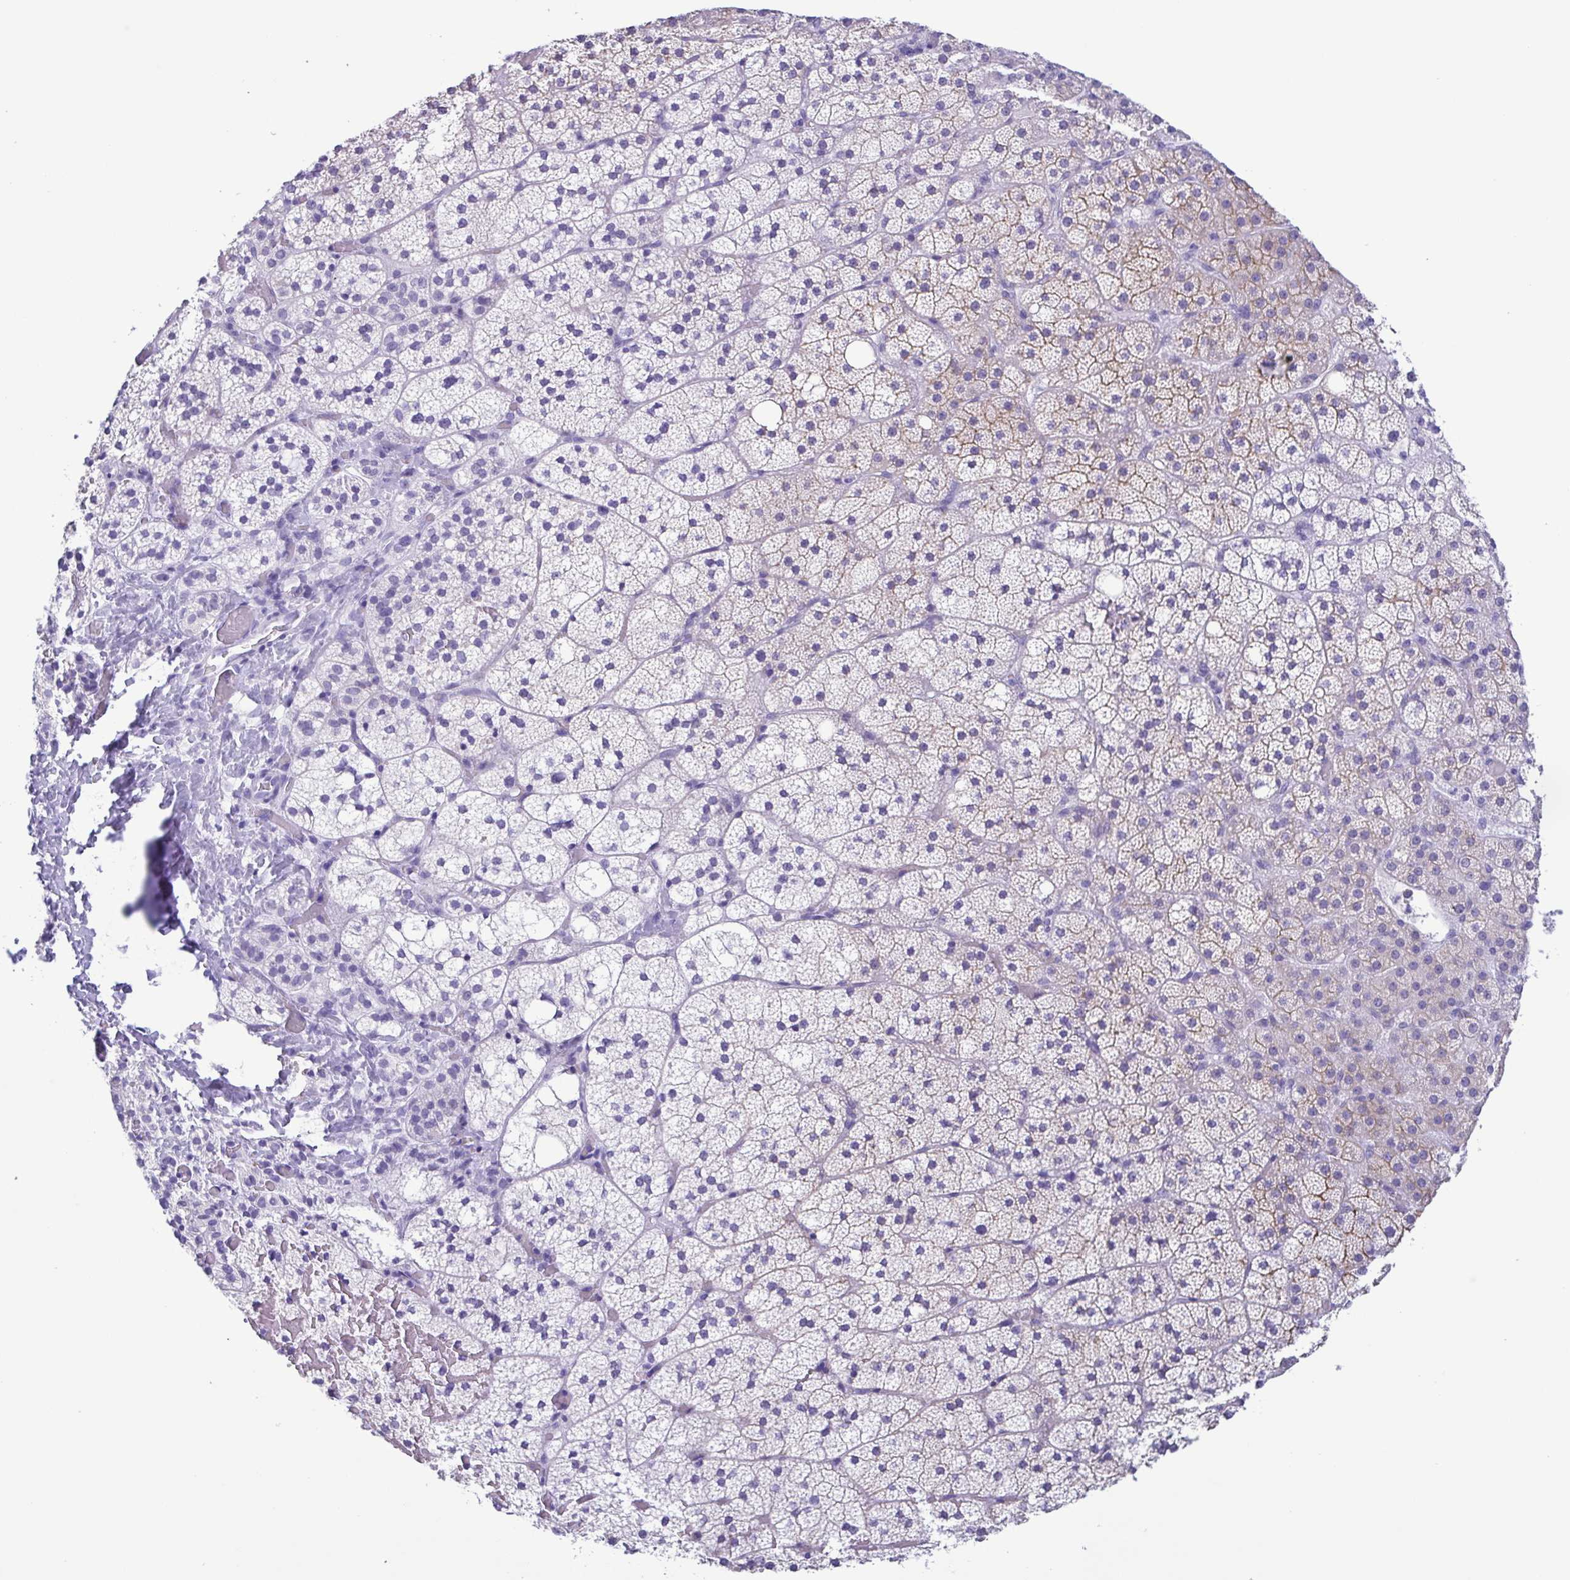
{"staining": {"intensity": "moderate", "quantity": "<25%", "location": "cytoplasmic/membranous"}, "tissue": "adrenal gland", "cell_type": "Glandular cells", "image_type": "normal", "snomed": [{"axis": "morphology", "description": "Normal tissue, NOS"}, {"axis": "topography", "description": "Adrenal gland"}], "caption": "Human adrenal gland stained for a protein (brown) displays moderate cytoplasmic/membranous positive staining in approximately <25% of glandular cells.", "gene": "TSPY10", "patient": {"sex": "male", "age": 53}}